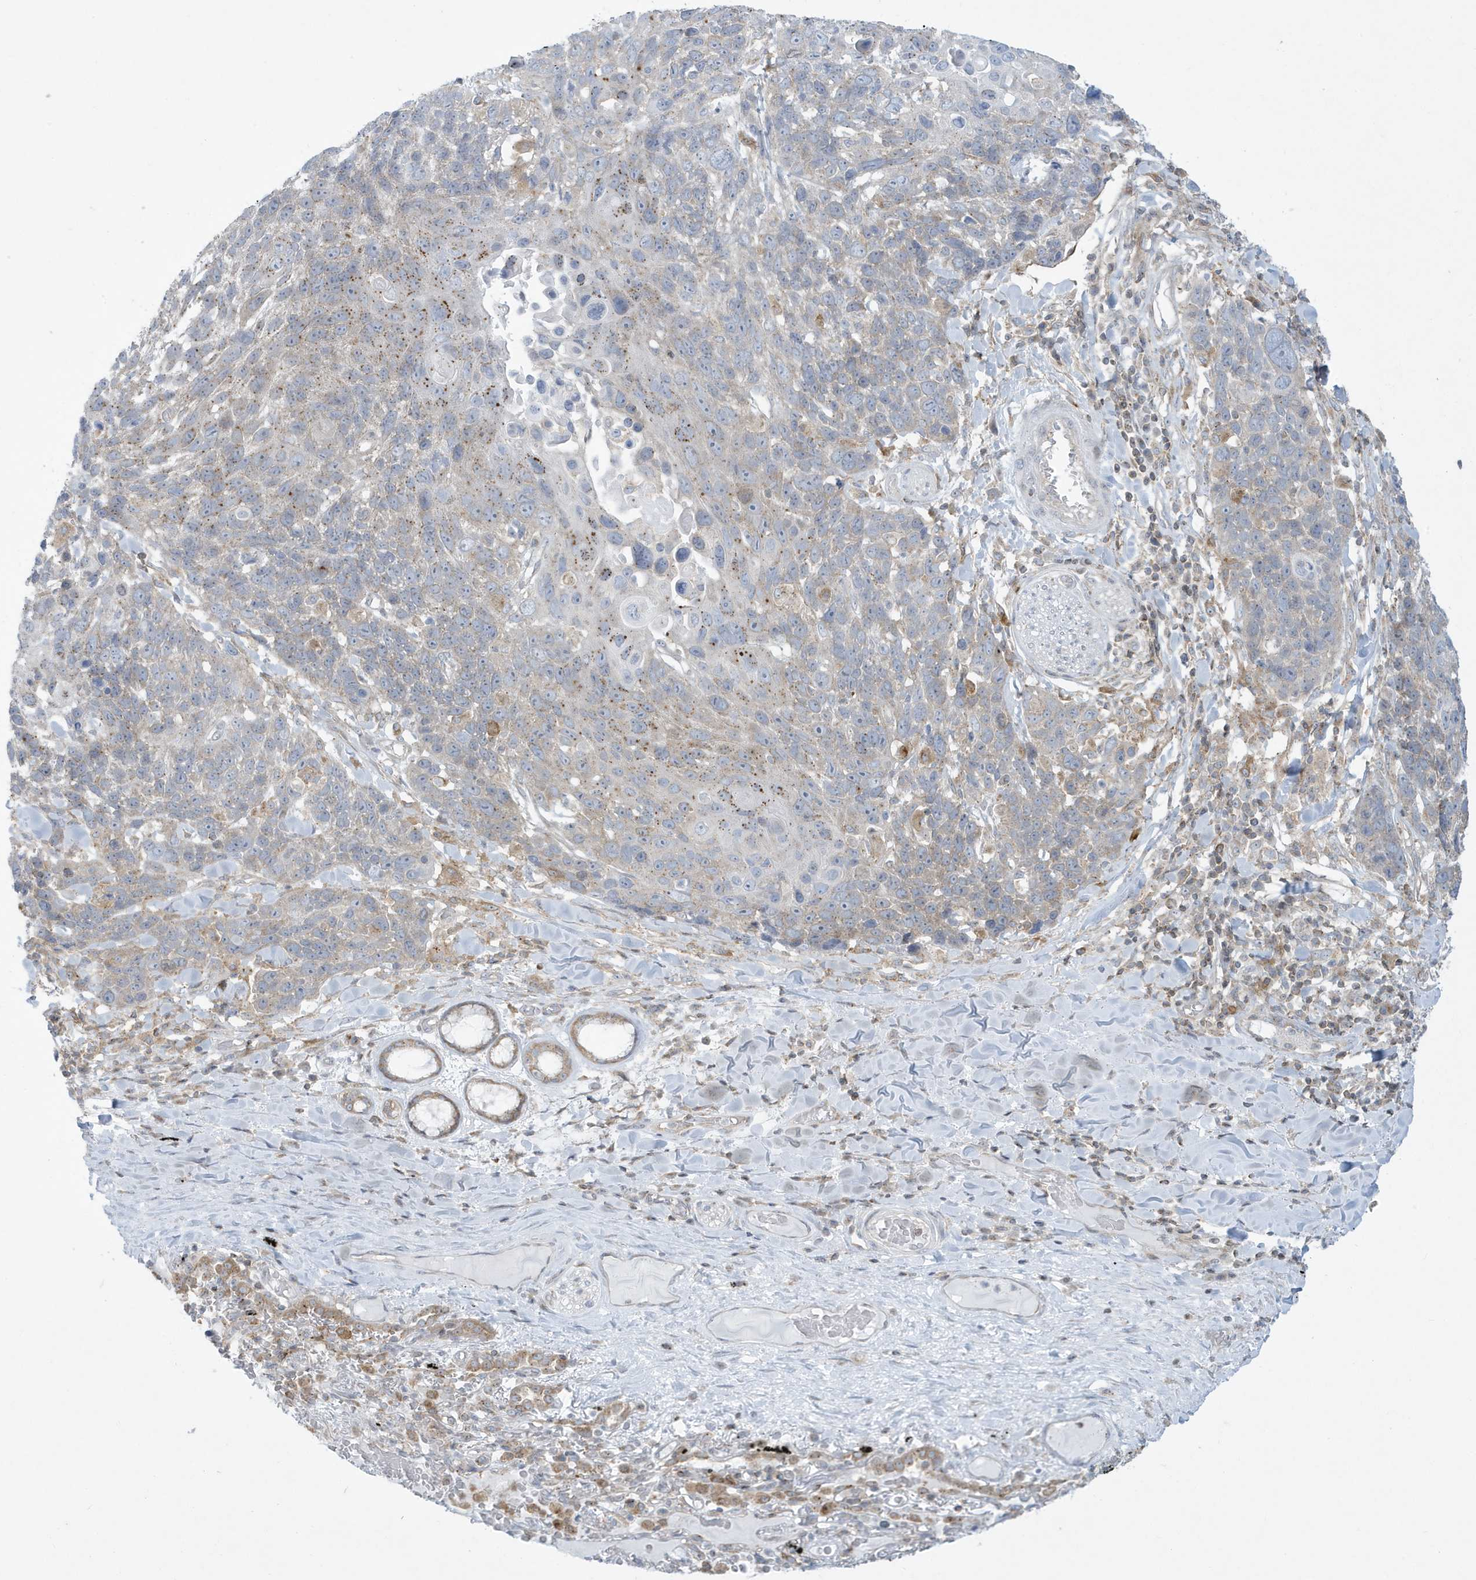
{"staining": {"intensity": "moderate", "quantity": "<25%", "location": "cytoplasmic/membranous"}, "tissue": "lung cancer", "cell_type": "Tumor cells", "image_type": "cancer", "snomed": [{"axis": "morphology", "description": "Squamous cell carcinoma, NOS"}, {"axis": "topography", "description": "Lung"}], "caption": "Immunohistochemical staining of lung cancer (squamous cell carcinoma) demonstrates low levels of moderate cytoplasmic/membranous positivity in about <25% of tumor cells.", "gene": "SLAMF9", "patient": {"sex": "male", "age": 66}}